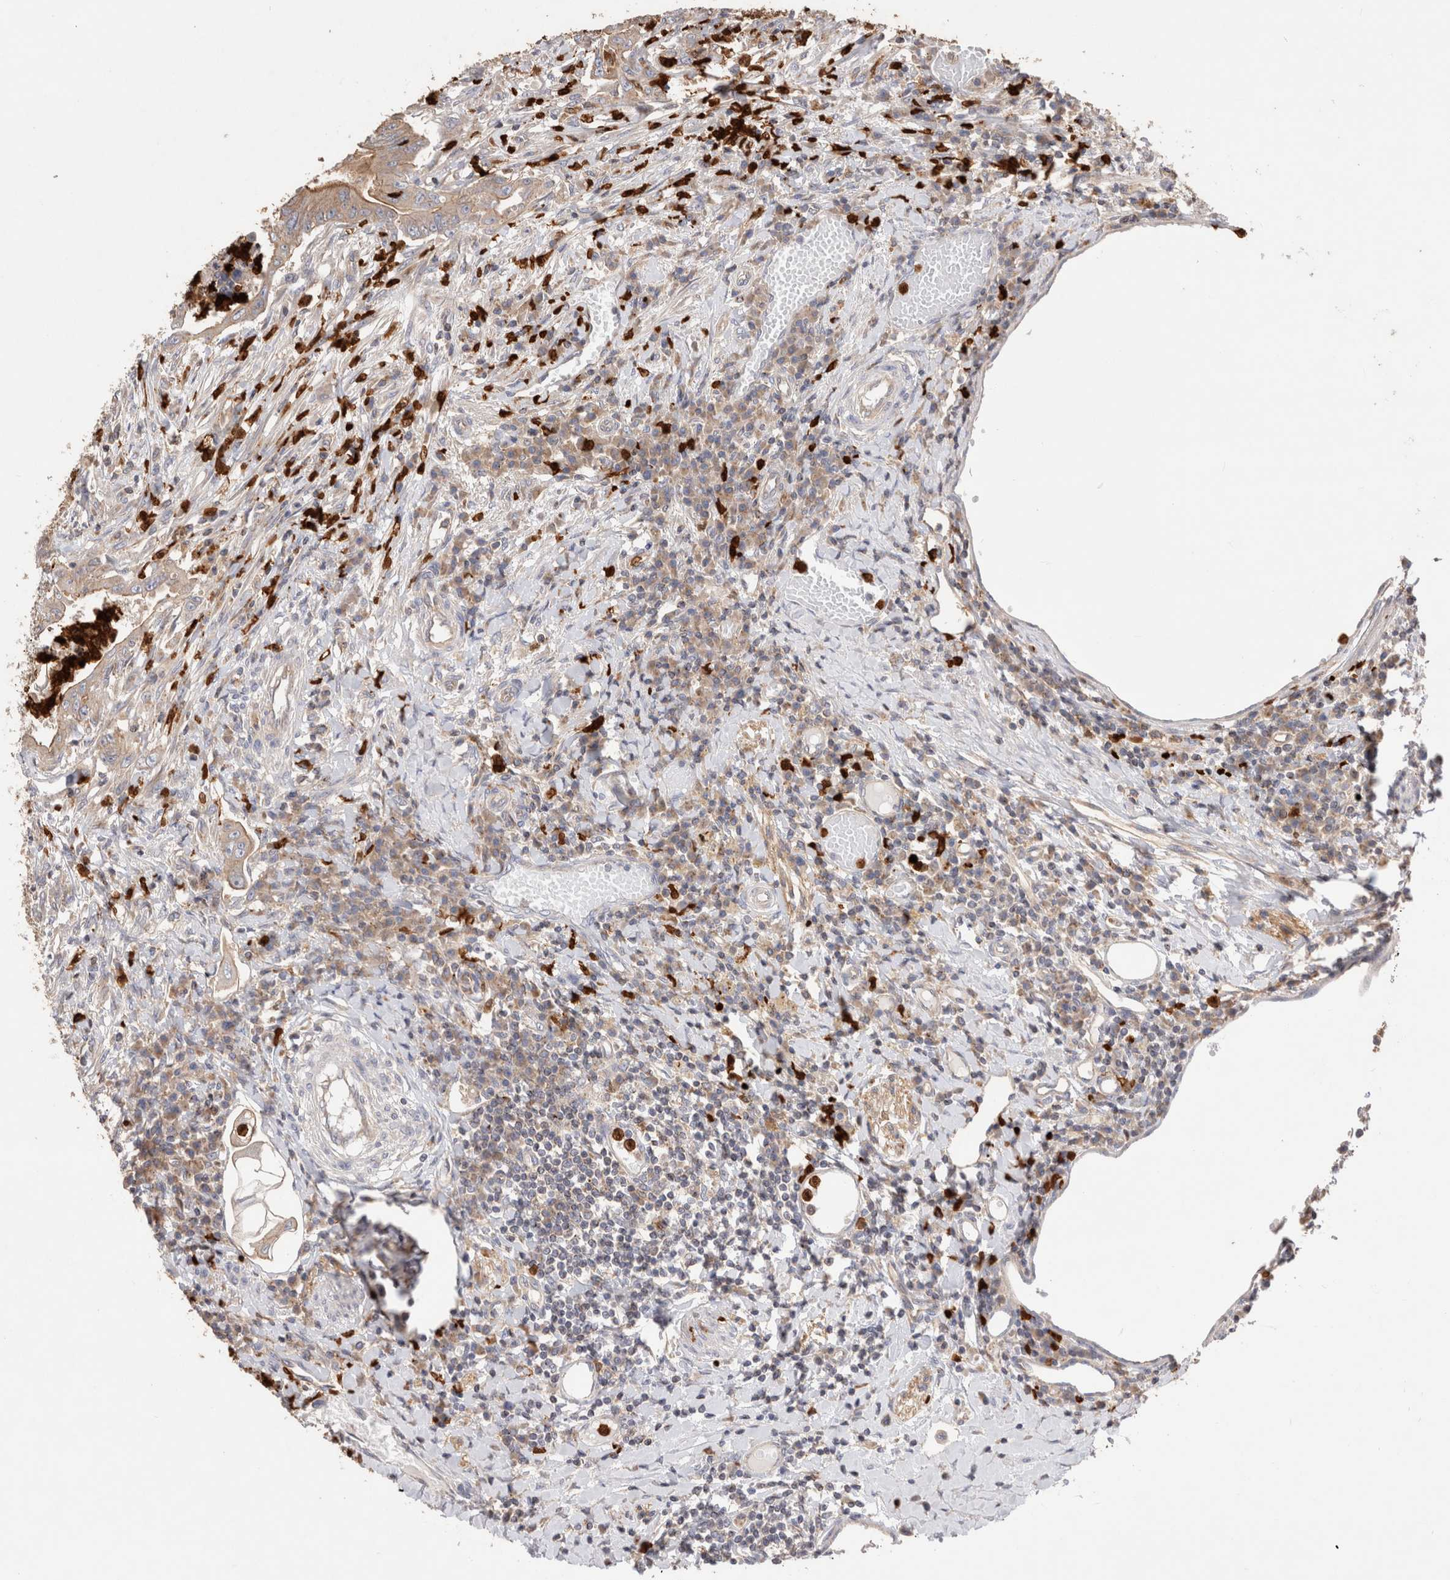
{"staining": {"intensity": "weak", "quantity": ">75%", "location": "cytoplasmic/membranous"}, "tissue": "colorectal cancer", "cell_type": "Tumor cells", "image_type": "cancer", "snomed": [{"axis": "morphology", "description": "Adenoma, NOS"}, {"axis": "morphology", "description": "Adenocarcinoma, NOS"}, {"axis": "topography", "description": "Colon"}], "caption": "A histopathology image of human colorectal adenocarcinoma stained for a protein displays weak cytoplasmic/membranous brown staining in tumor cells.", "gene": "NXT2", "patient": {"sex": "male", "age": 79}}